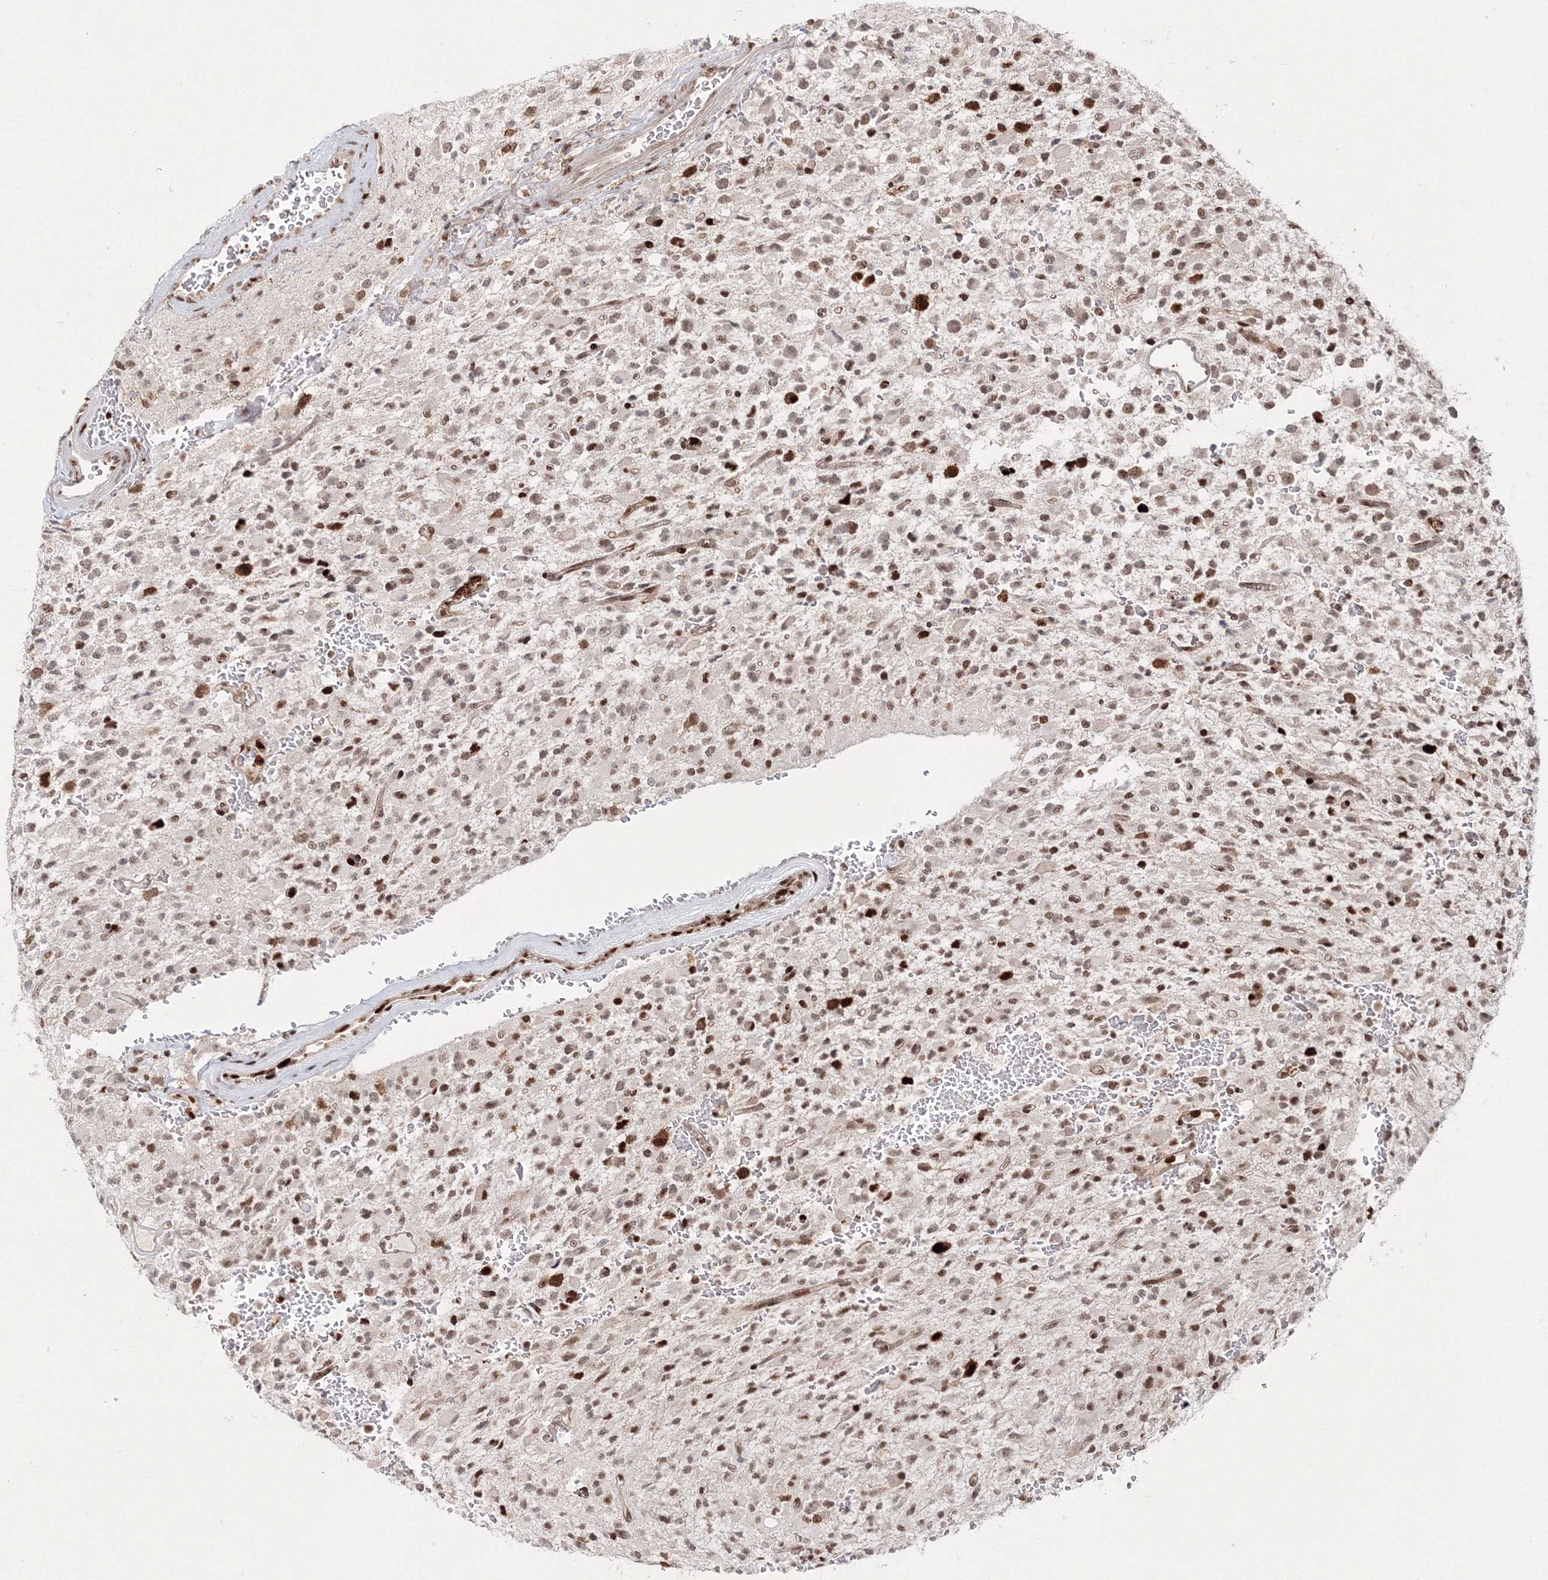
{"staining": {"intensity": "moderate", "quantity": ">75%", "location": "nuclear"}, "tissue": "glioma", "cell_type": "Tumor cells", "image_type": "cancer", "snomed": [{"axis": "morphology", "description": "Glioma, malignant, High grade"}, {"axis": "topography", "description": "Brain"}], "caption": "The photomicrograph shows staining of glioma, revealing moderate nuclear protein positivity (brown color) within tumor cells.", "gene": "LIG1", "patient": {"sex": "male", "age": 34}}